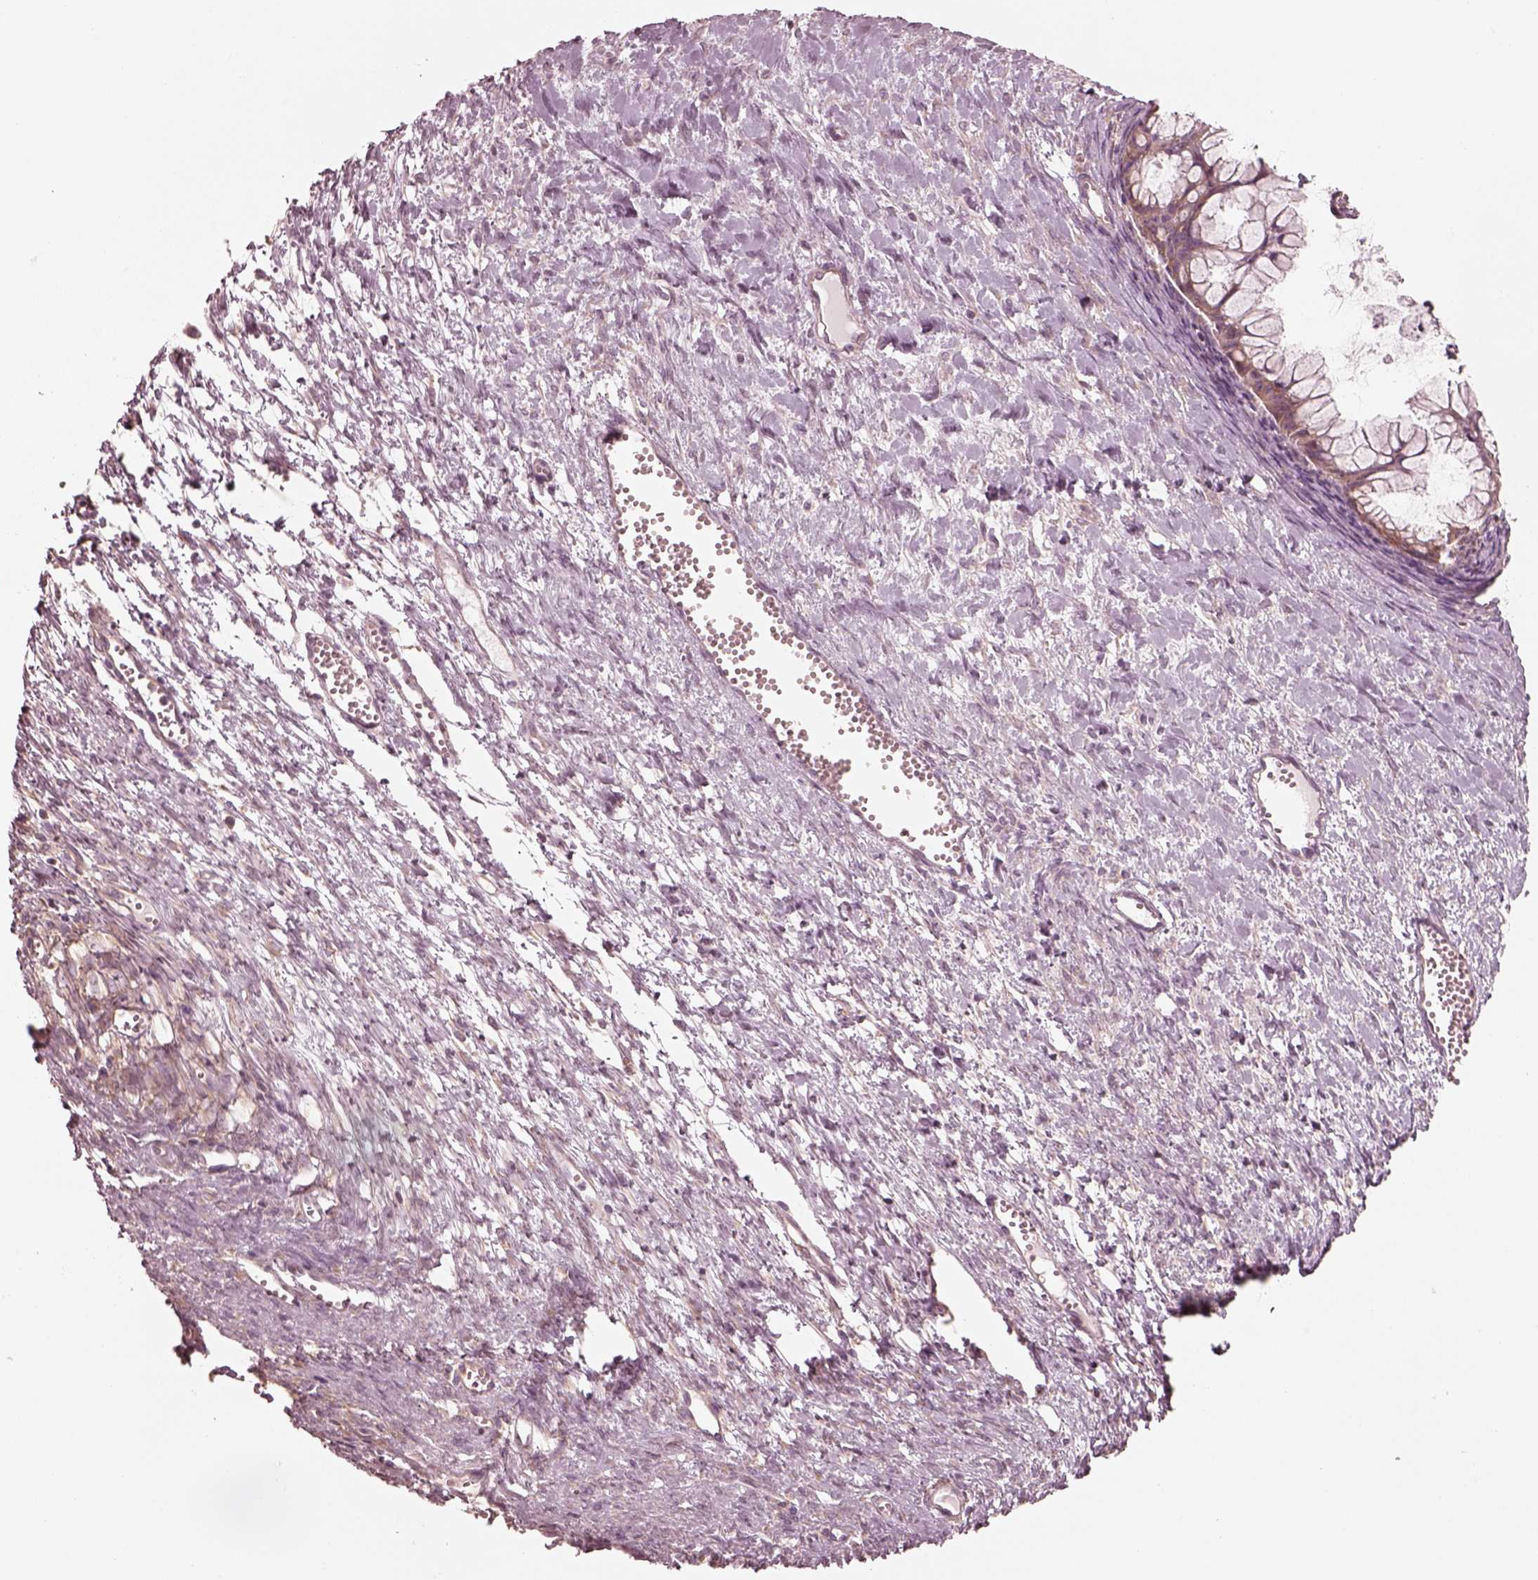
{"staining": {"intensity": "moderate", "quantity": ">75%", "location": "cytoplasmic/membranous"}, "tissue": "ovarian cancer", "cell_type": "Tumor cells", "image_type": "cancer", "snomed": [{"axis": "morphology", "description": "Cystadenocarcinoma, mucinous, NOS"}, {"axis": "topography", "description": "Ovary"}], "caption": "Ovarian cancer (mucinous cystadenocarcinoma) tissue shows moderate cytoplasmic/membranous positivity in approximately >75% of tumor cells", "gene": "CNOT2", "patient": {"sex": "female", "age": 41}}